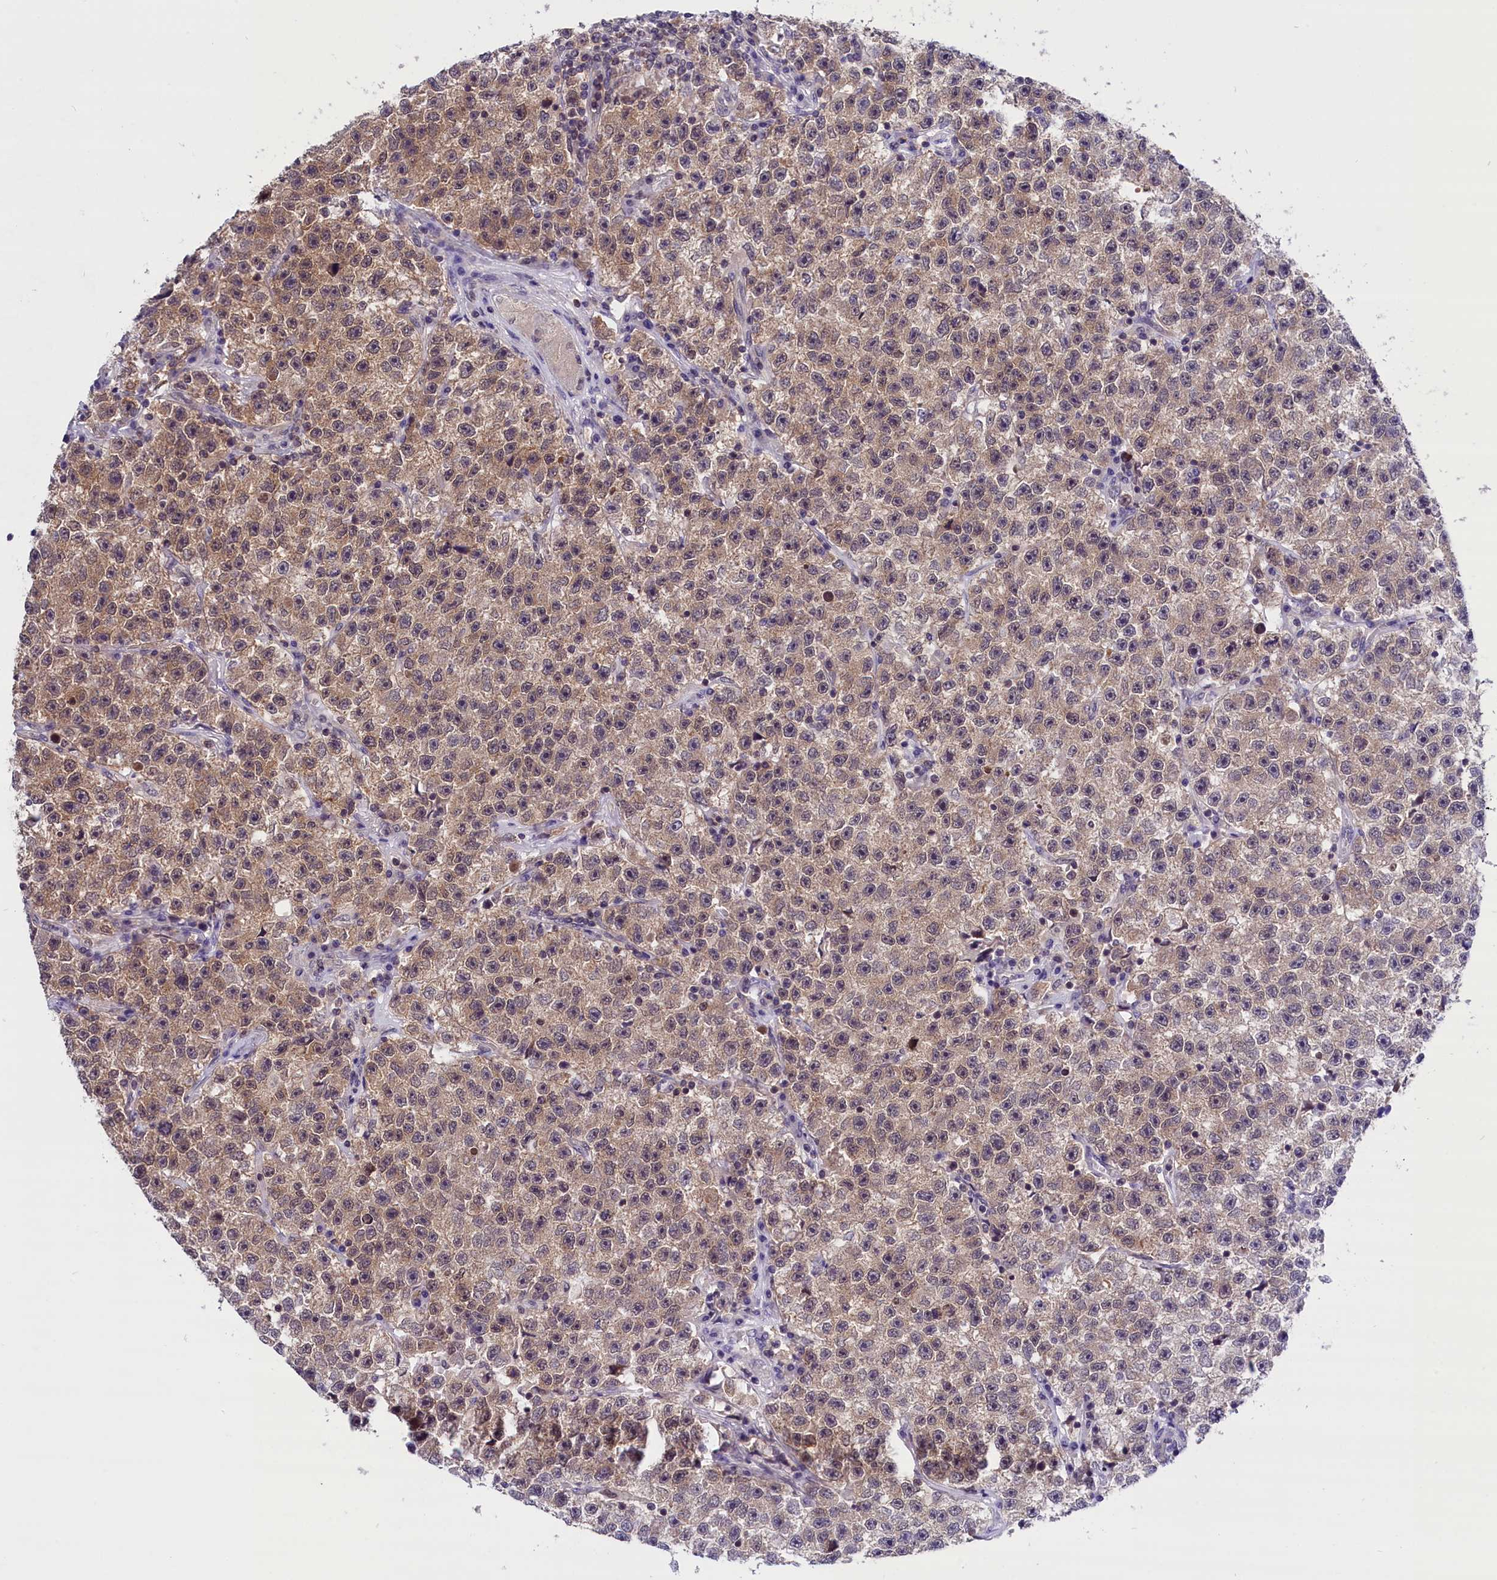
{"staining": {"intensity": "moderate", "quantity": ">75%", "location": "cytoplasmic/membranous"}, "tissue": "testis cancer", "cell_type": "Tumor cells", "image_type": "cancer", "snomed": [{"axis": "morphology", "description": "Seminoma, NOS"}, {"axis": "topography", "description": "Testis"}], "caption": "Testis cancer (seminoma) stained with DAB (3,3'-diaminobenzidine) IHC displays medium levels of moderate cytoplasmic/membranous expression in about >75% of tumor cells. The staining was performed using DAB (3,3'-diaminobenzidine), with brown indicating positive protein expression. Nuclei are stained blue with hematoxylin.", "gene": "TBCB", "patient": {"sex": "male", "age": 22}}